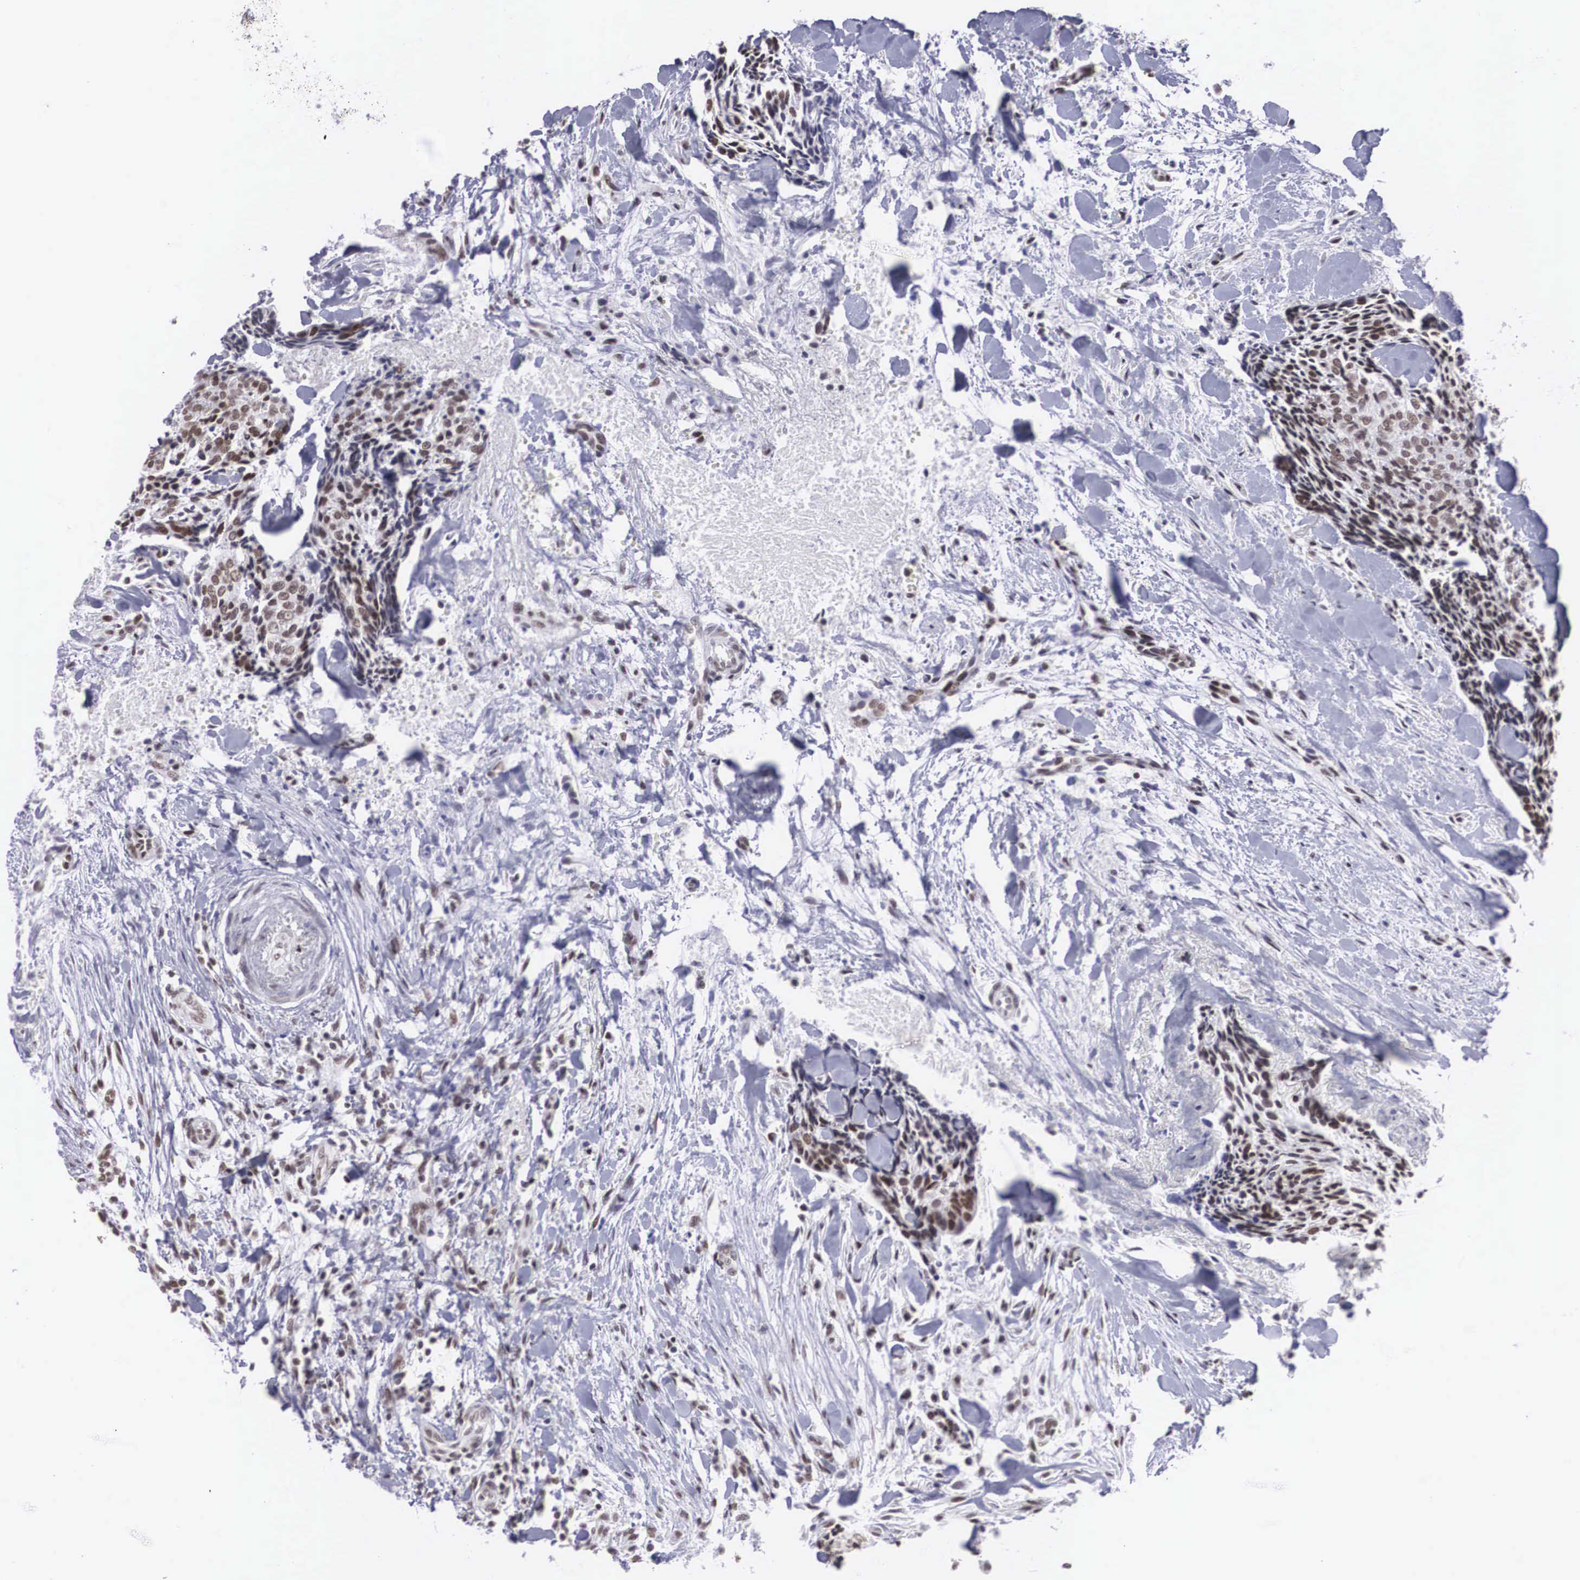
{"staining": {"intensity": "moderate", "quantity": ">75%", "location": "nuclear"}, "tissue": "head and neck cancer", "cell_type": "Tumor cells", "image_type": "cancer", "snomed": [{"axis": "morphology", "description": "Squamous cell carcinoma, NOS"}, {"axis": "topography", "description": "Salivary gland"}, {"axis": "topography", "description": "Head-Neck"}], "caption": "A brown stain highlights moderate nuclear expression of a protein in human head and neck cancer (squamous cell carcinoma) tumor cells.", "gene": "CSTF2", "patient": {"sex": "male", "age": 70}}